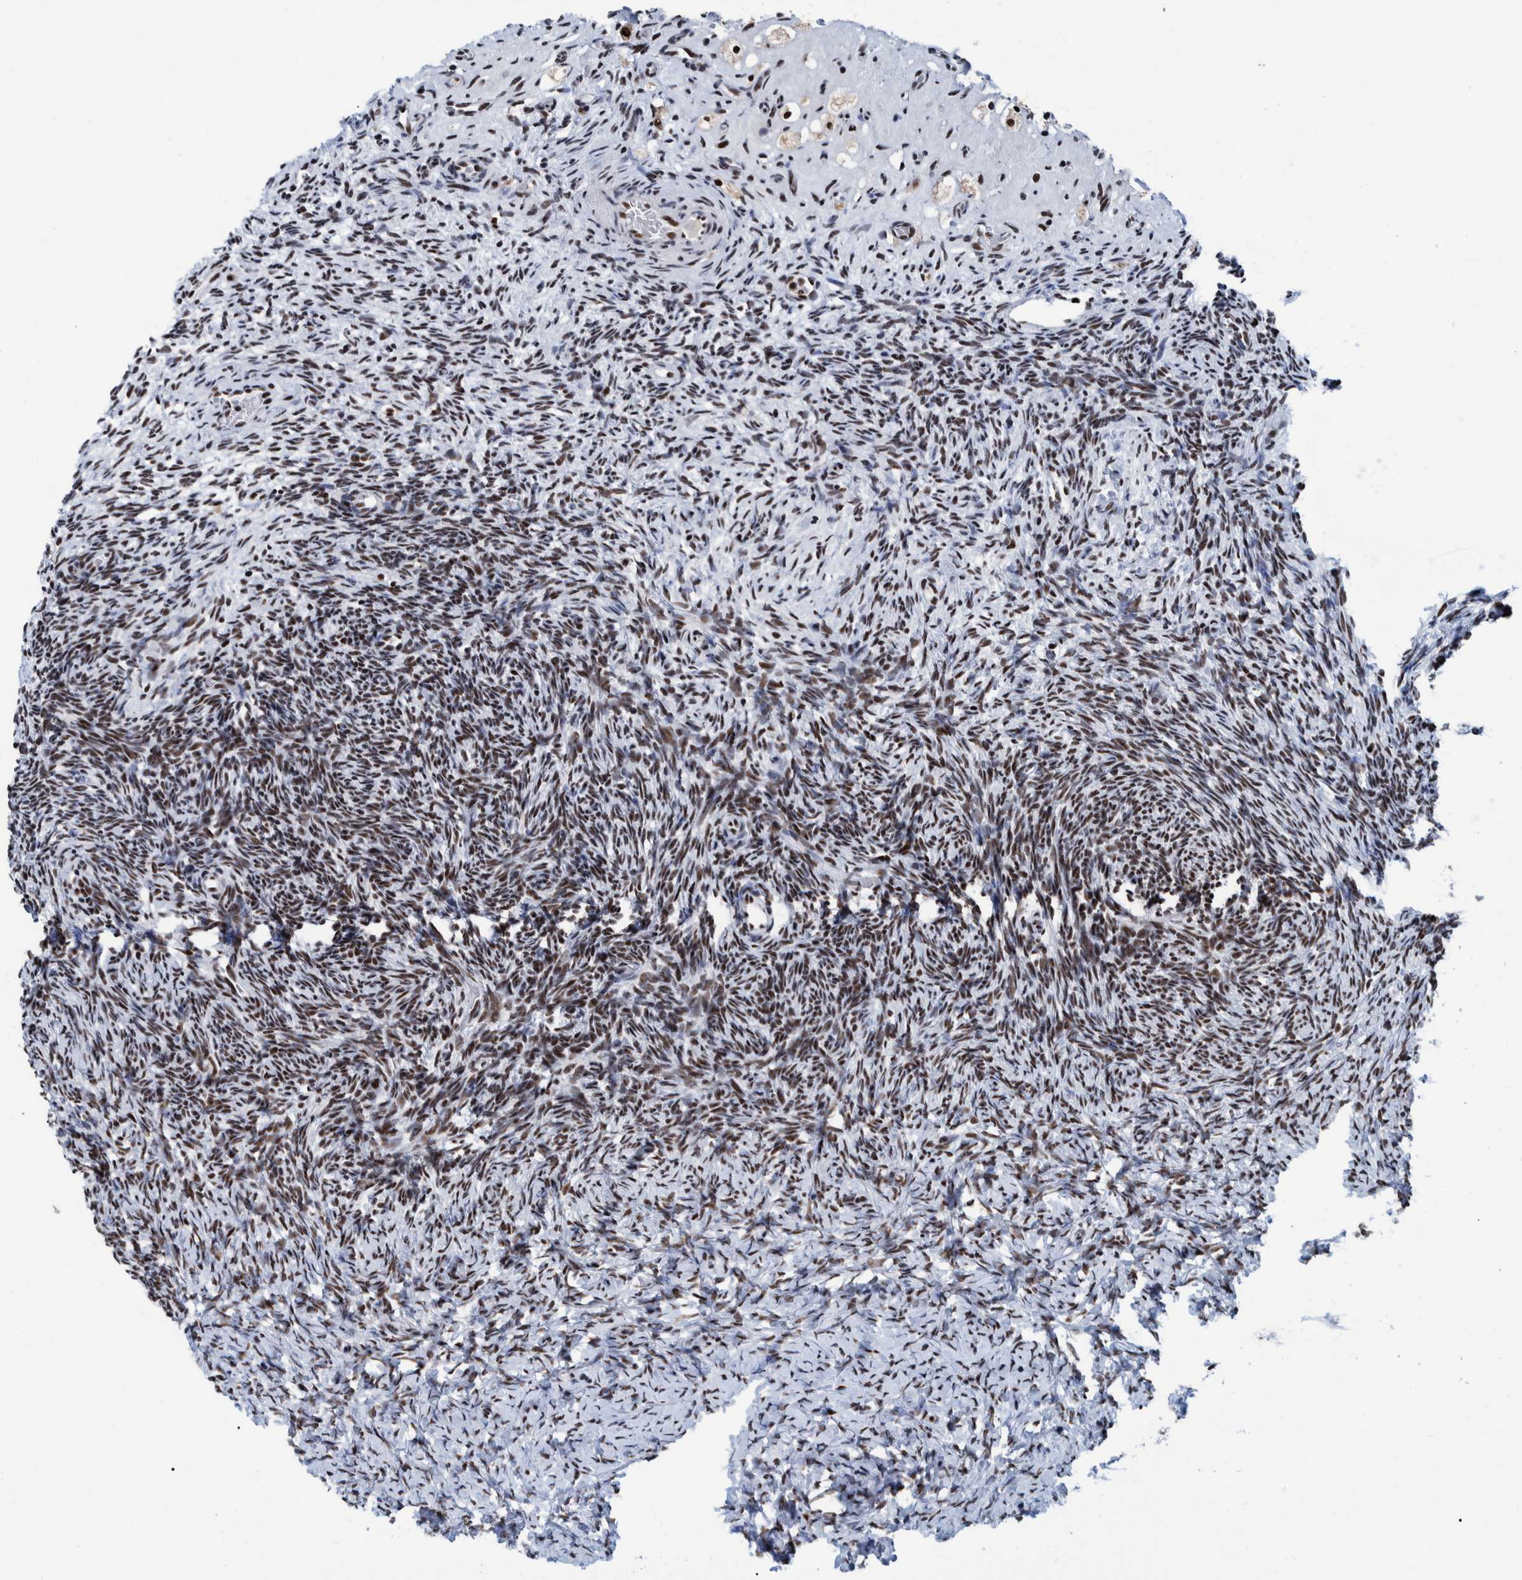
{"staining": {"intensity": "strong", "quantity": ">75%", "location": "nuclear"}, "tissue": "ovary", "cell_type": "Follicle cells", "image_type": "normal", "snomed": [{"axis": "morphology", "description": "Normal tissue, NOS"}, {"axis": "topography", "description": "Ovary"}], "caption": "Protein expression analysis of benign ovary demonstrates strong nuclear staining in about >75% of follicle cells.", "gene": "EFTUD2", "patient": {"sex": "female", "age": 34}}